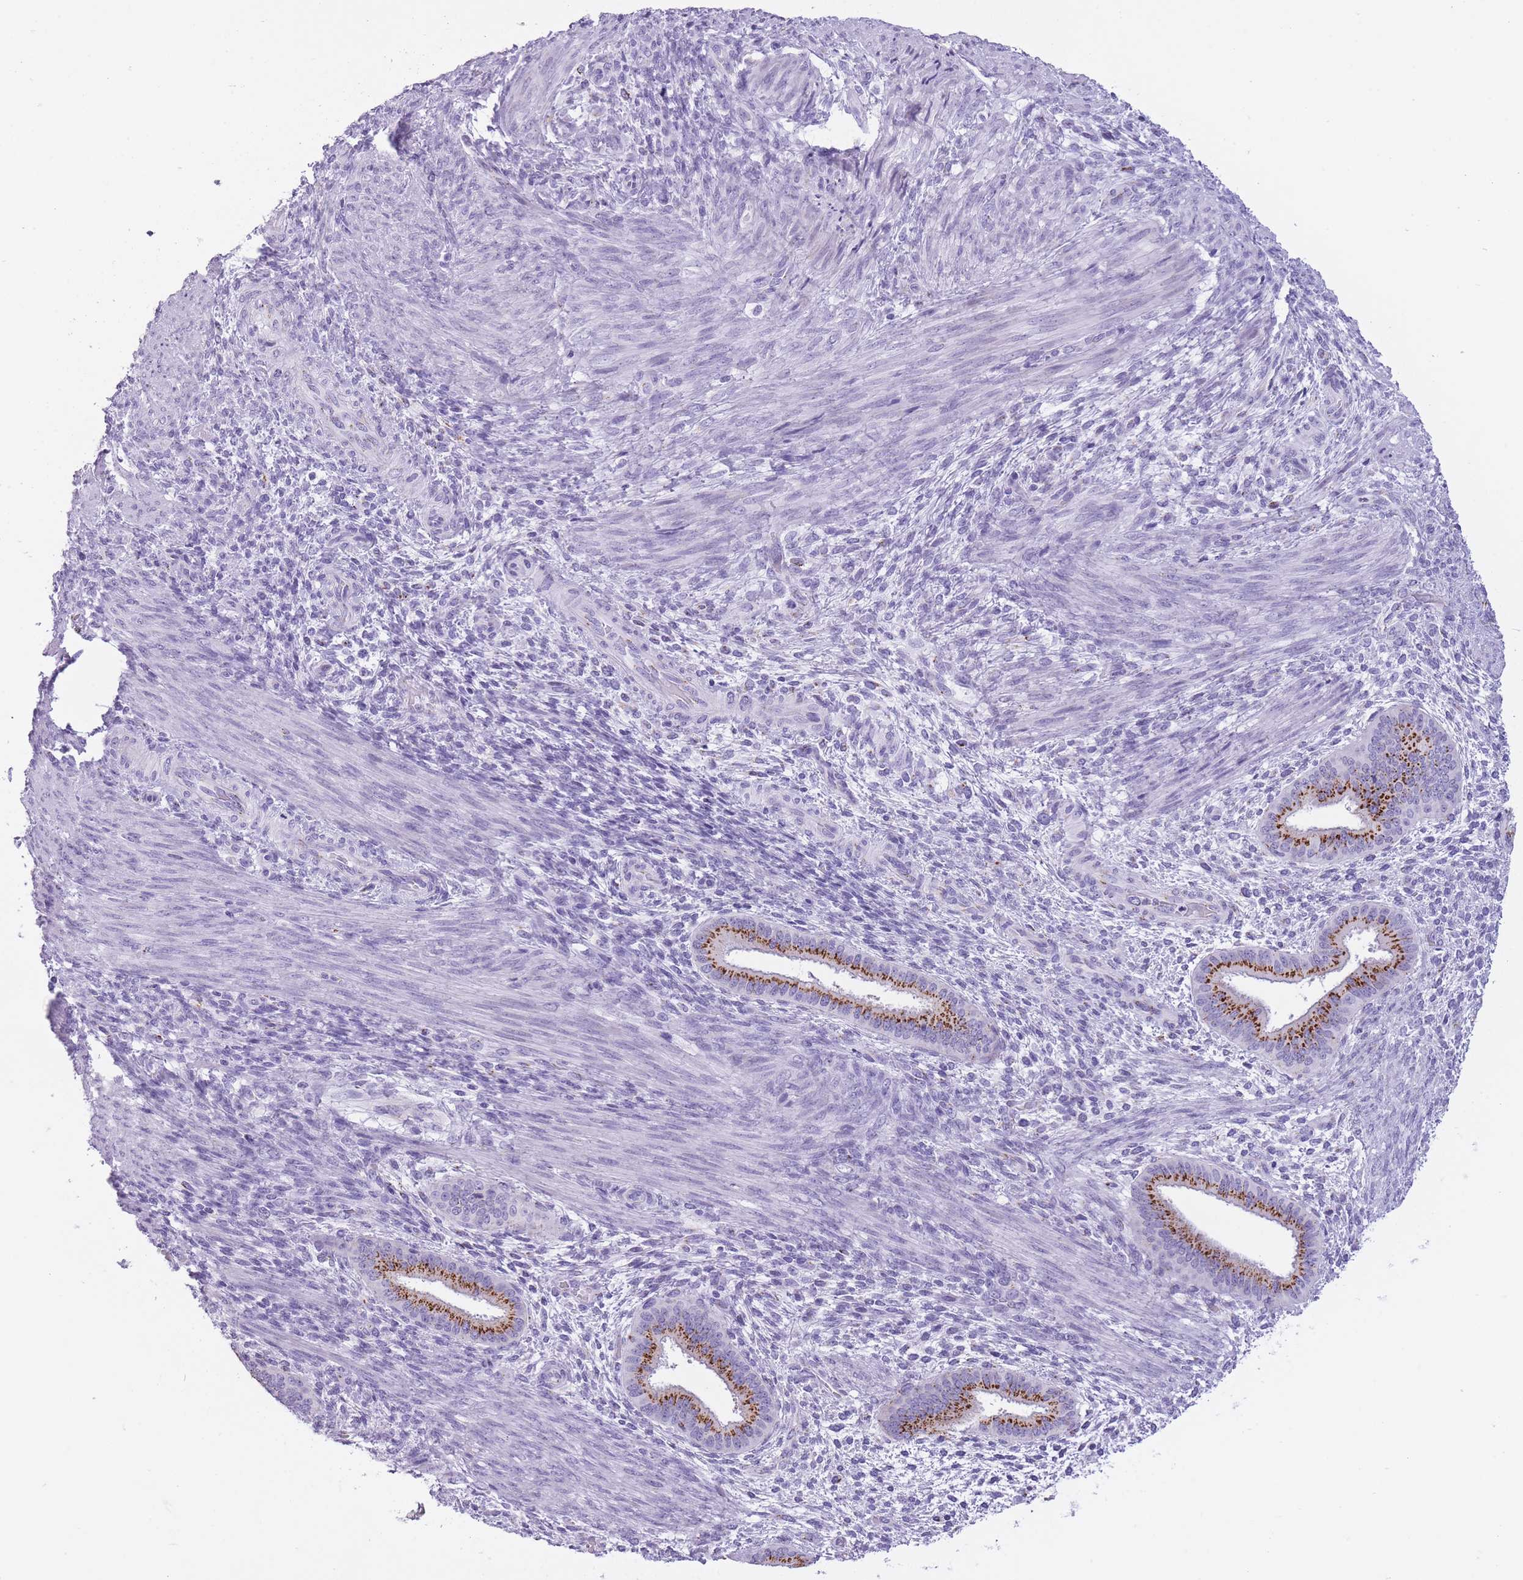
{"staining": {"intensity": "negative", "quantity": "none", "location": "none"}, "tissue": "endometrium", "cell_type": "Cells in endometrial stroma", "image_type": "normal", "snomed": [{"axis": "morphology", "description": "Normal tissue, NOS"}, {"axis": "topography", "description": "Endometrium"}], "caption": "DAB immunohistochemical staining of normal endometrium exhibits no significant positivity in cells in endometrial stroma.", "gene": "B4GALT2", "patient": {"sex": "female", "age": 36}}